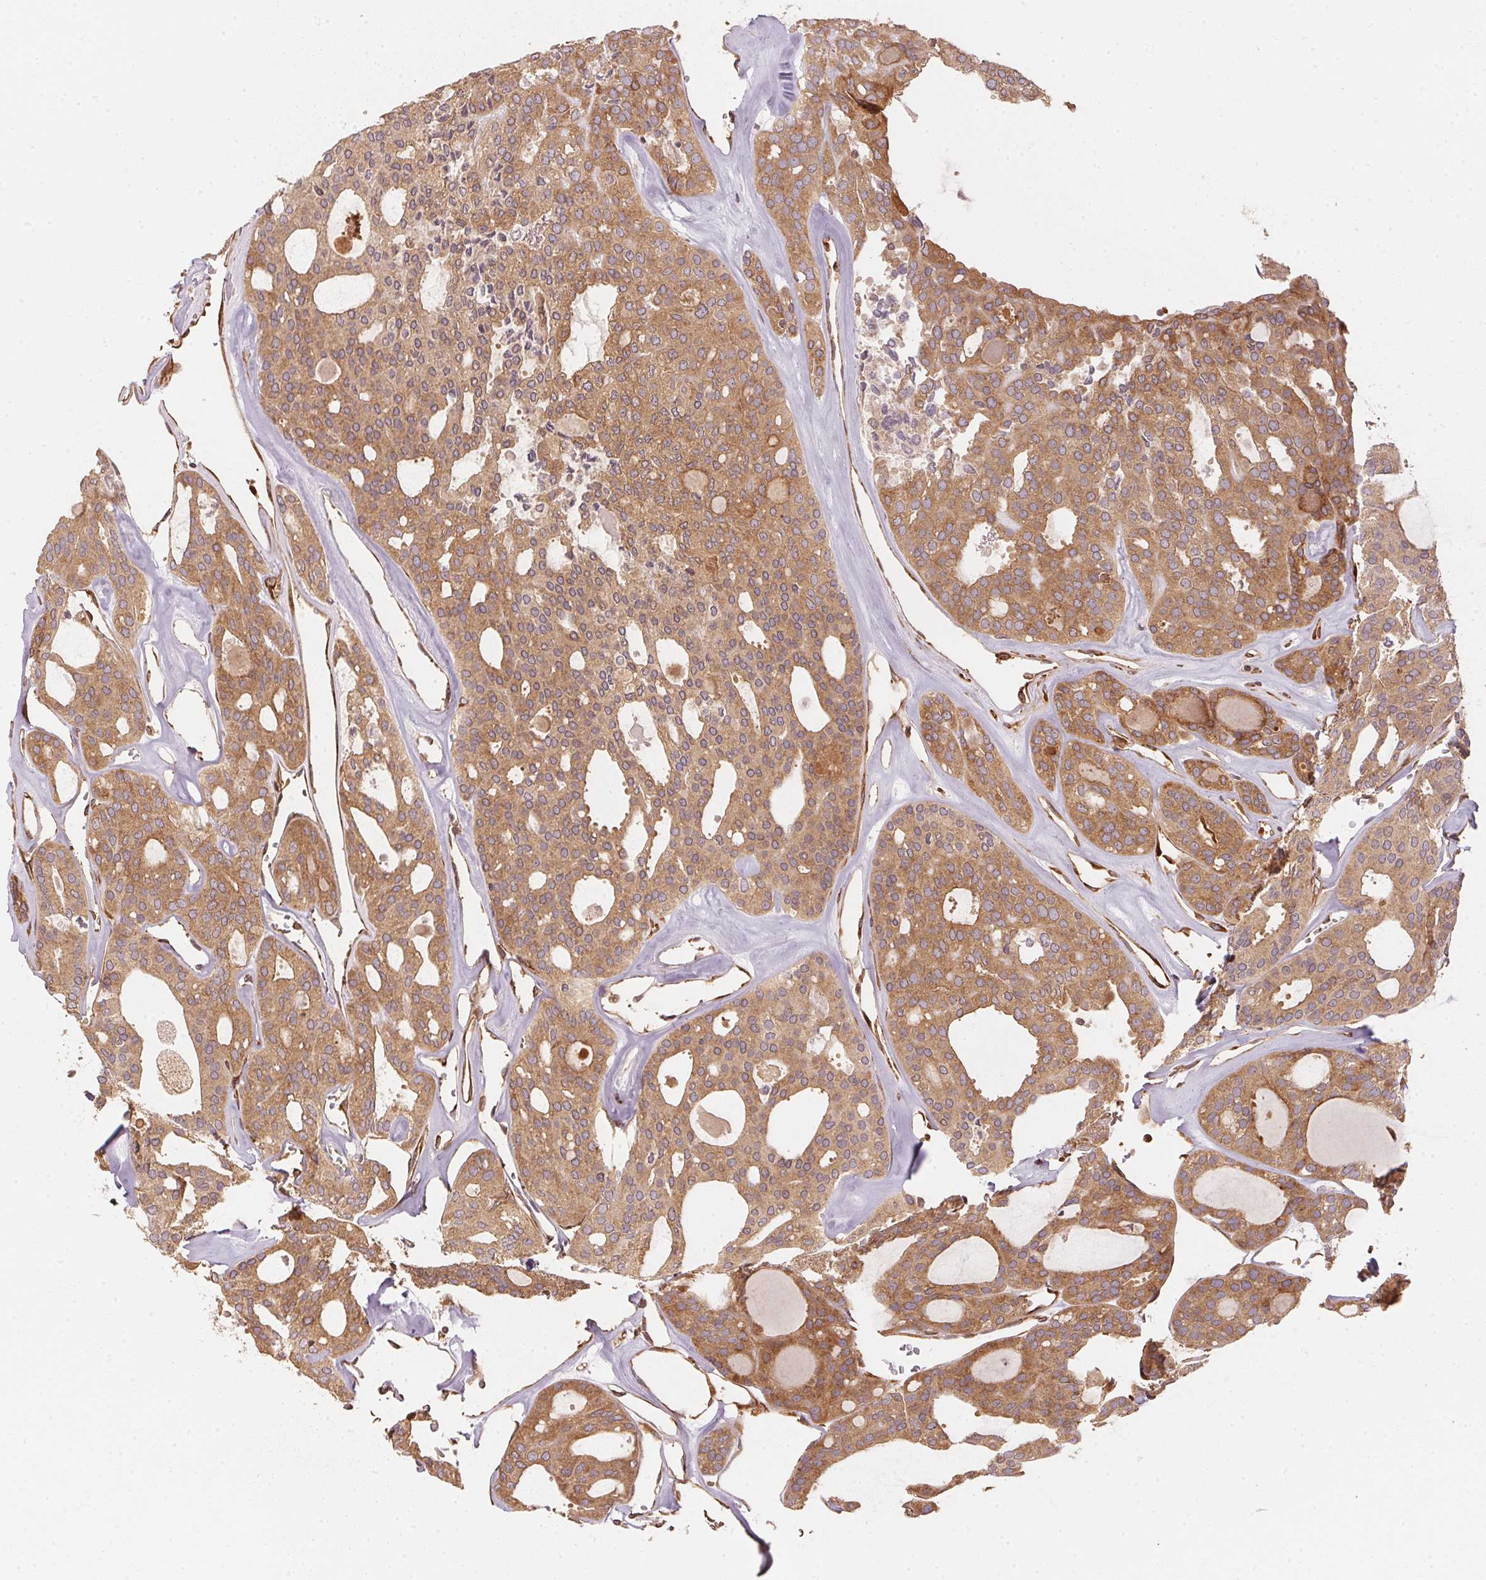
{"staining": {"intensity": "moderate", "quantity": ">75%", "location": "cytoplasmic/membranous"}, "tissue": "thyroid cancer", "cell_type": "Tumor cells", "image_type": "cancer", "snomed": [{"axis": "morphology", "description": "Follicular adenoma carcinoma, NOS"}, {"axis": "topography", "description": "Thyroid gland"}], "caption": "Immunohistochemistry (IHC) (DAB (3,3'-diaminobenzidine)) staining of human thyroid follicular adenoma carcinoma displays moderate cytoplasmic/membranous protein expression in approximately >75% of tumor cells. Immunohistochemistry stains the protein in brown and the nuclei are stained blue.", "gene": "STRN4", "patient": {"sex": "male", "age": 75}}